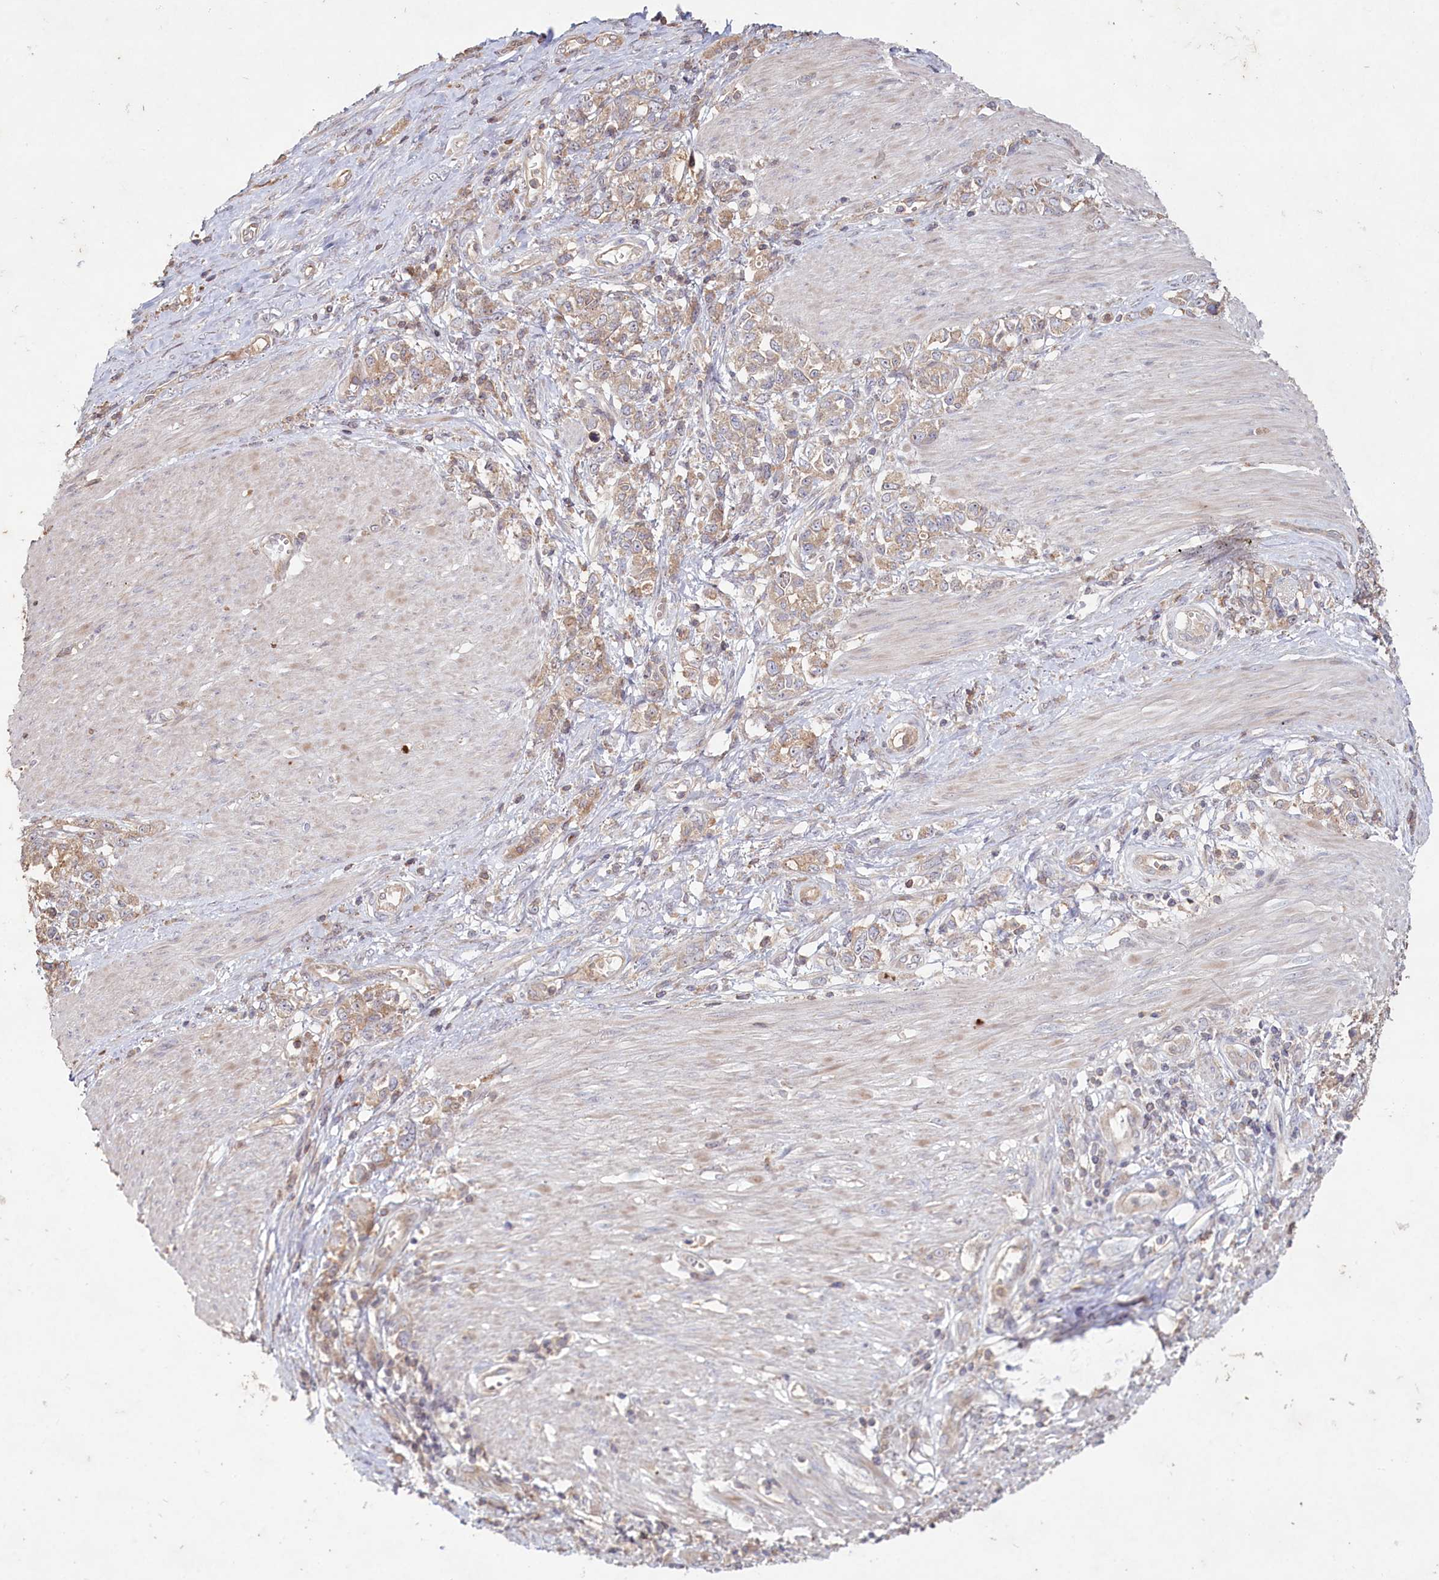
{"staining": {"intensity": "weak", "quantity": "25%-75%", "location": "cytoplasmic/membranous"}, "tissue": "stomach cancer", "cell_type": "Tumor cells", "image_type": "cancer", "snomed": [{"axis": "morphology", "description": "Adenocarcinoma, NOS"}, {"axis": "topography", "description": "Stomach"}], "caption": "Tumor cells exhibit low levels of weak cytoplasmic/membranous expression in approximately 25%-75% of cells in human stomach cancer.", "gene": "HAL", "patient": {"sex": "female", "age": 76}}